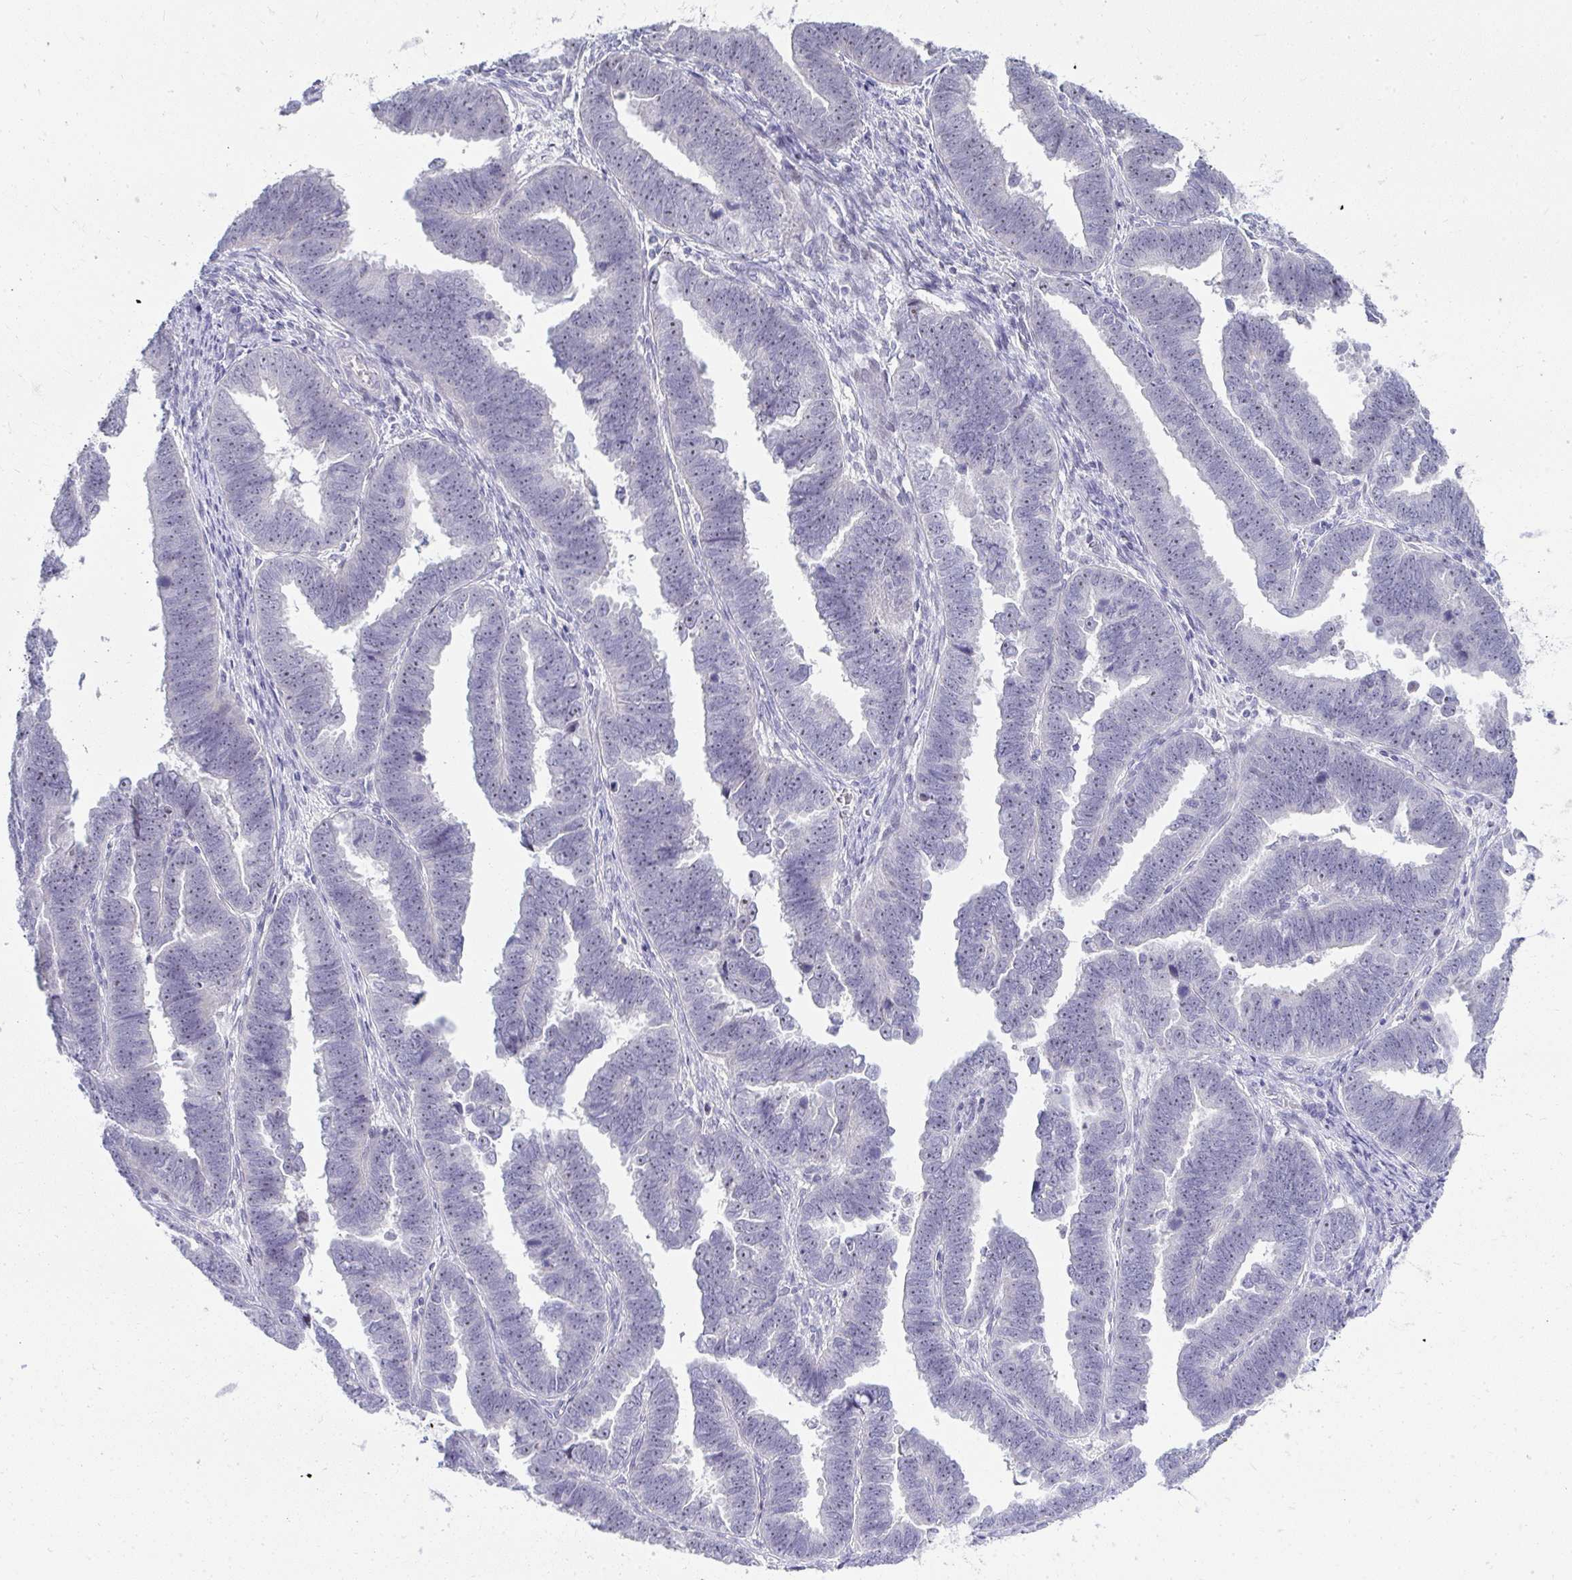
{"staining": {"intensity": "negative", "quantity": "none", "location": "none"}, "tissue": "endometrial cancer", "cell_type": "Tumor cells", "image_type": "cancer", "snomed": [{"axis": "morphology", "description": "Adenocarcinoma, NOS"}, {"axis": "topography", "description": "Endometrium"}], "caption": "The micrograph shows no staining of tumor cells in endometrial cancer. The staining is performed using DAB brown chromogen with nuclei counter-stained in using hematoxylin.", "gene": "EID3", "patient": {"sex": "female", "age": 75}}